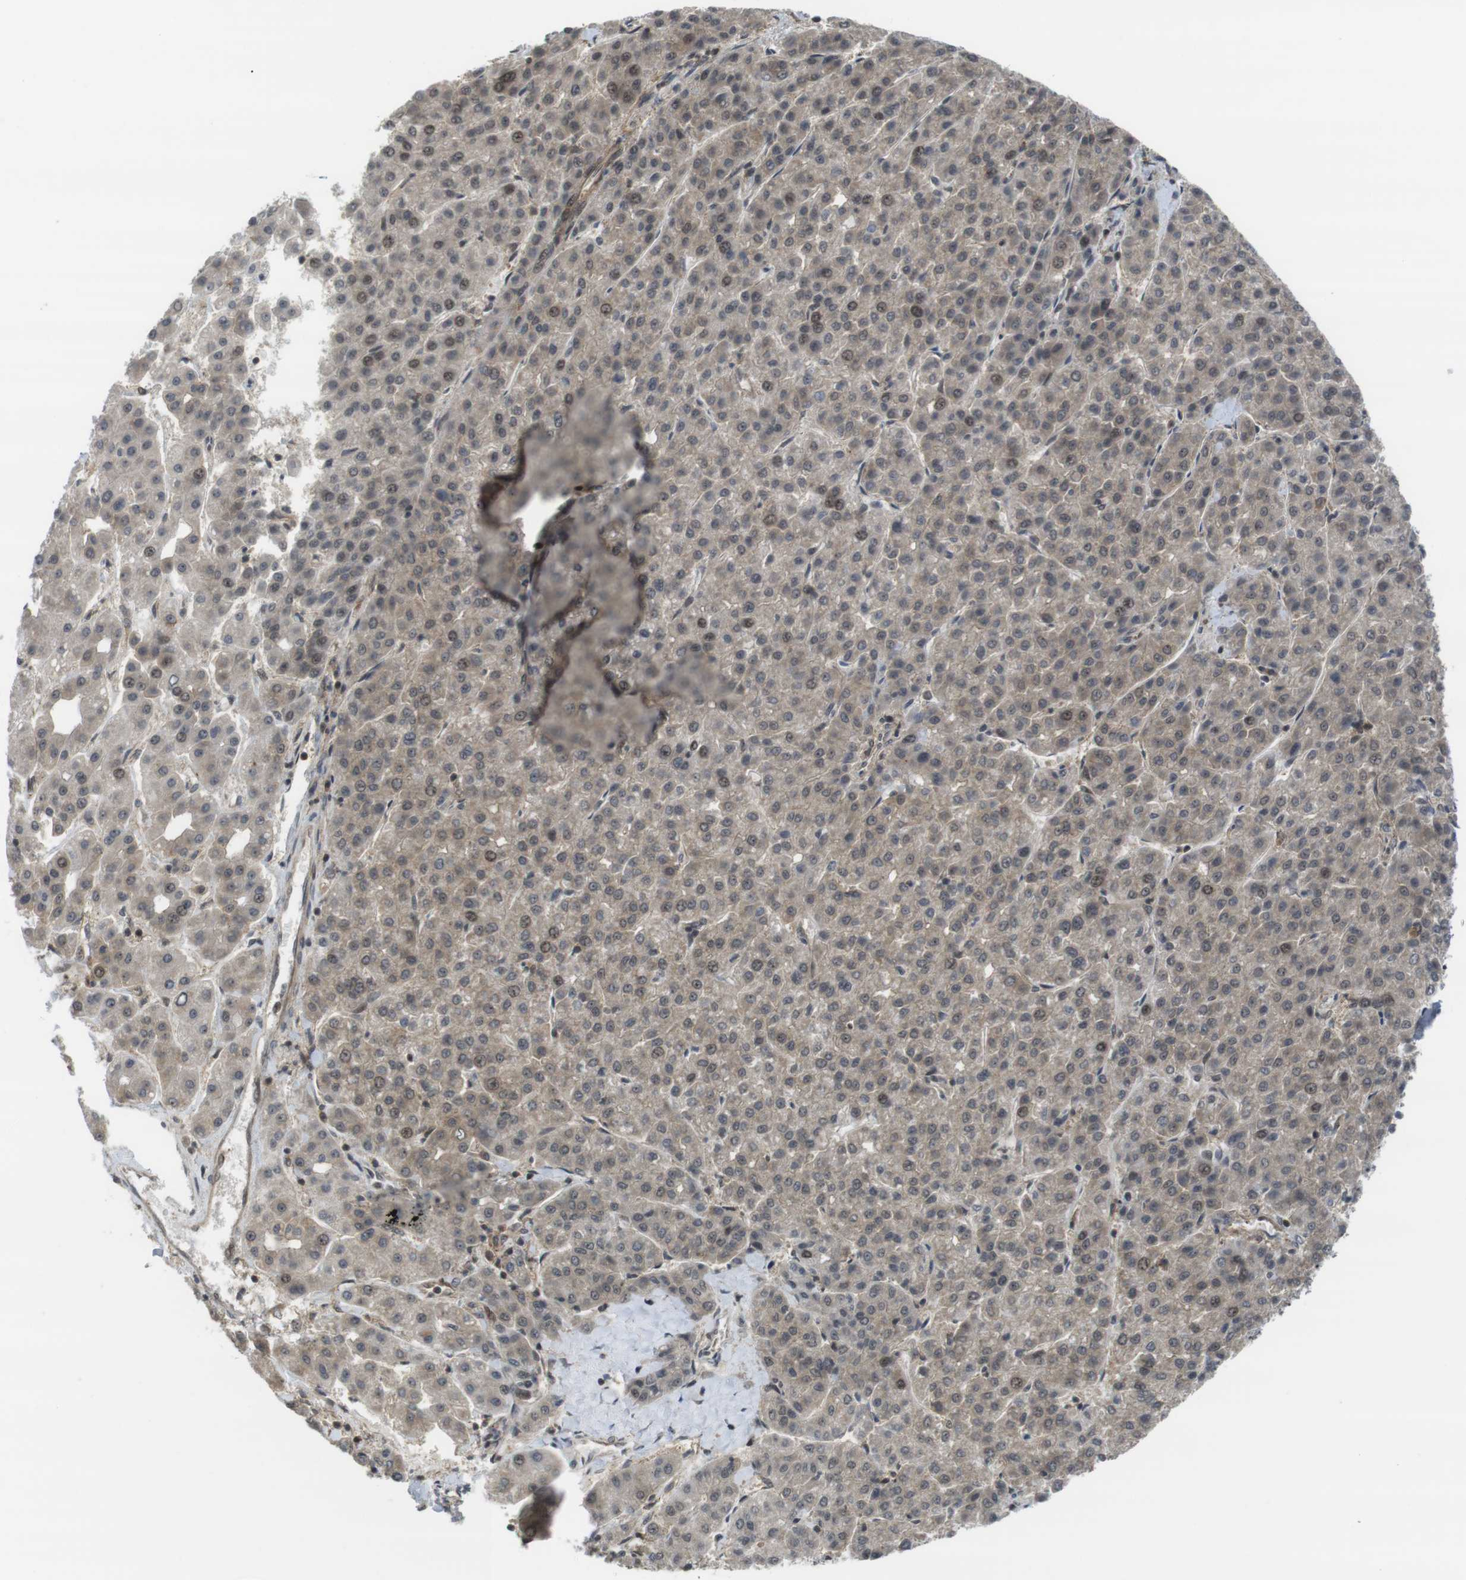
{"staining": {"intensity": "weak", "quantity": ">75%", "location": "cytoplasmic/membranous,nuclear"}, "tissue": "liver cancer", "cell_type": "Tumor cells", "image_type": "cancer", "snomed": [{"axis": "morphology", "description": "Carcinoma, Hepatocellular, NOS"}, {"axis": "topography", "description": "Liver"}], "caption": "Protein expression analysis of human hepatocellular carcinoma (liver) reveals weak cytoplasmic/membranous and nuclear positivity in approximately >75% of tumor cells.", "gene": "CC2D1A", "patient": {"sex": "male", "age": 65}}